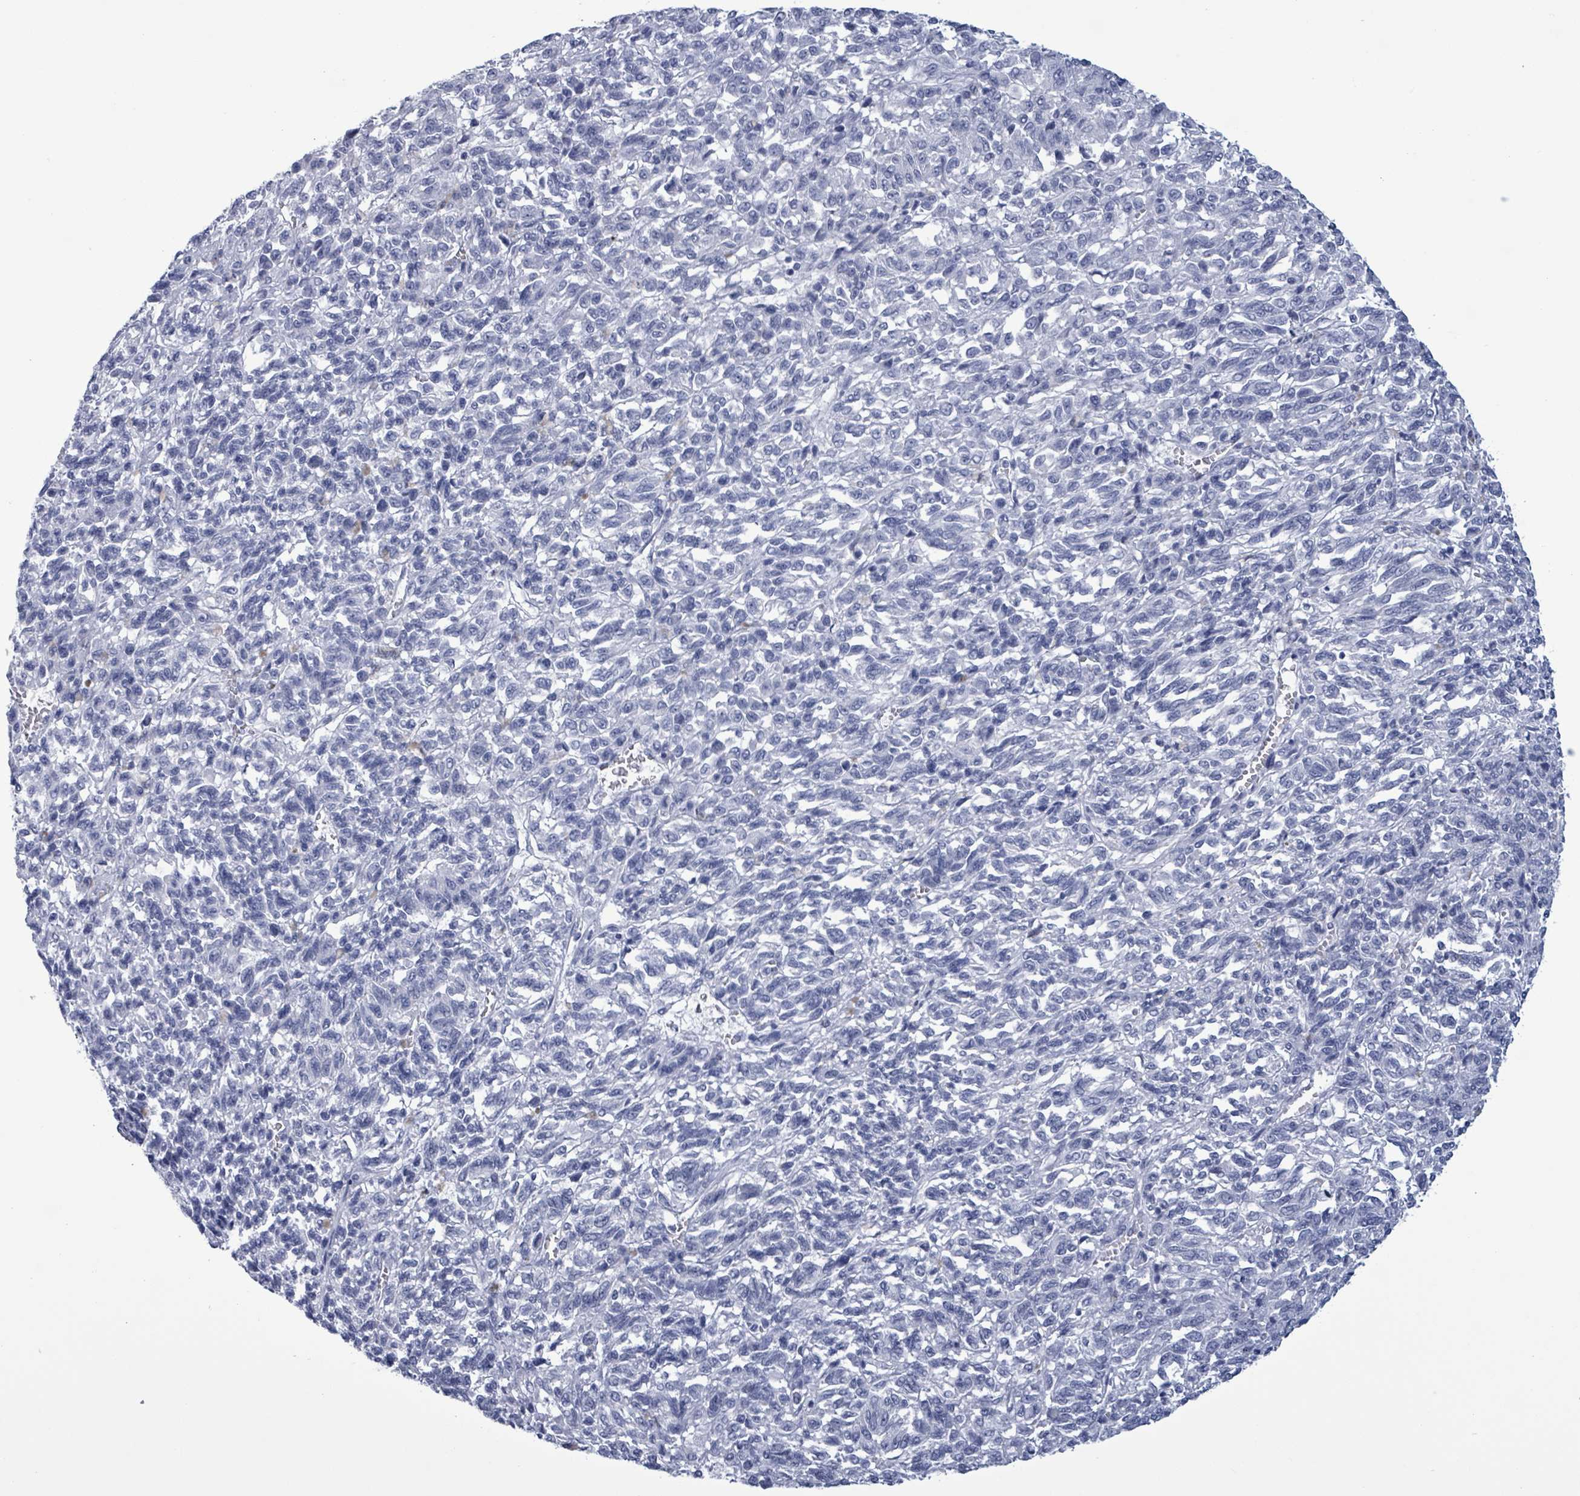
{"staining": {"intensity": "negative", "quantity": "none", "location": "none"}, "tissue": "melanoma", "cell_type": "Tumor cells", "image_type": "cancer", "snomed": [{"axis": "morphology", "description": "Malignant melanoma, Metastatic site"}, {"axis": "topography", "description": "Lung"}], "caption": "DAB (3,3'-diaminobenzidine) immunohistochemical staining of human melanoma shows no significant positivity in tumor cells.", "gene": "NKX2-1", "patient": {"sex": "male", "age": 64}}